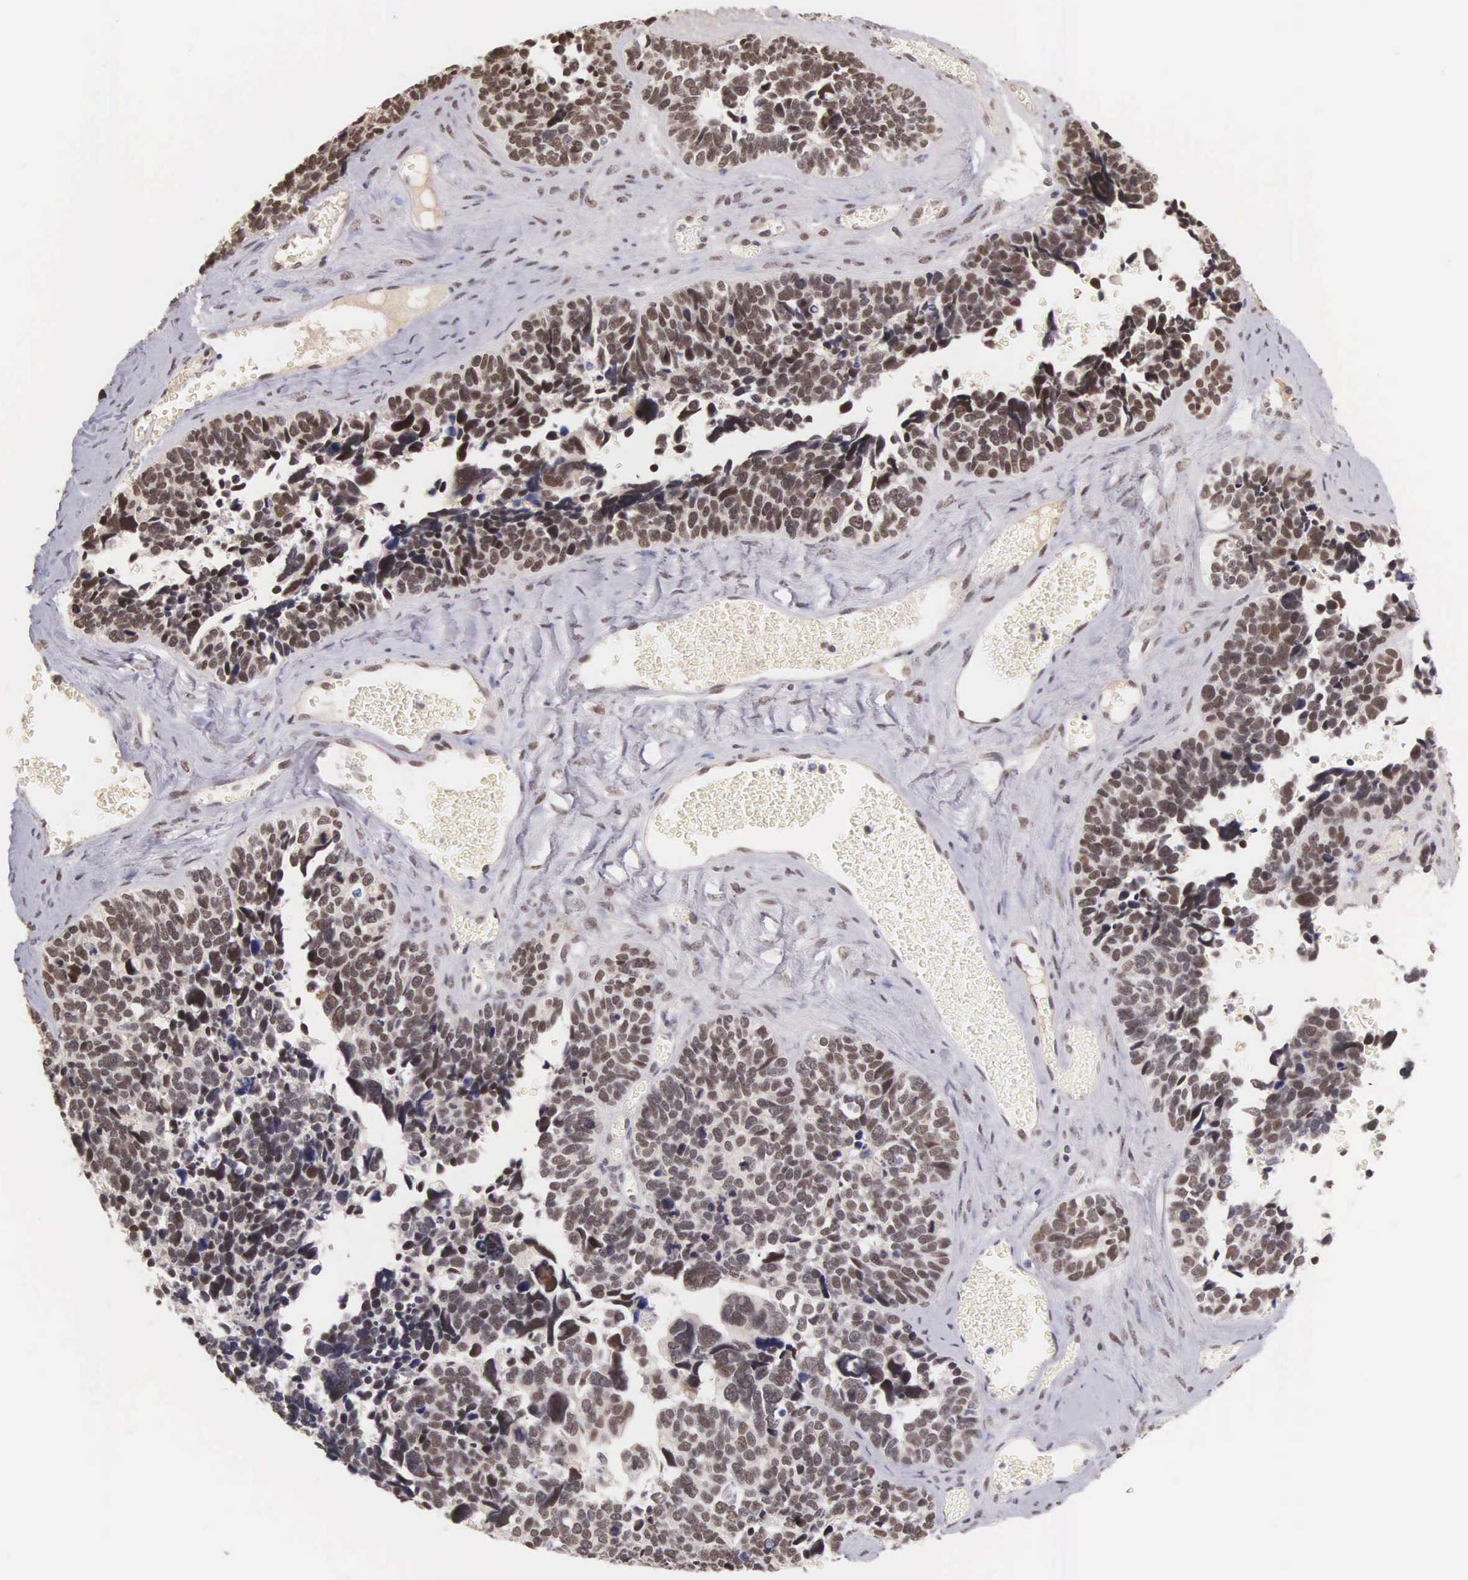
{"staining": {"intensity": "moderate", "quantity": ">75%", "location": "nuclear"}, "tissue": "ovarian cancer", "cell_type": "Tumor cells", "image_type": "cancer", "snomed": [{"axis": "morphology", "description": "Cystadenocarcinoma, serous, NOS"}, {"axis": "topography", "description": "Ovary"}], "caption": "Tumor cells display moderate nuclear positivity in about >75% of cells in ovarian cancer (serous cystadenocarcinoma).", "gene": "HMGXB4", "patient": {"sex": "female", "age": 77}}